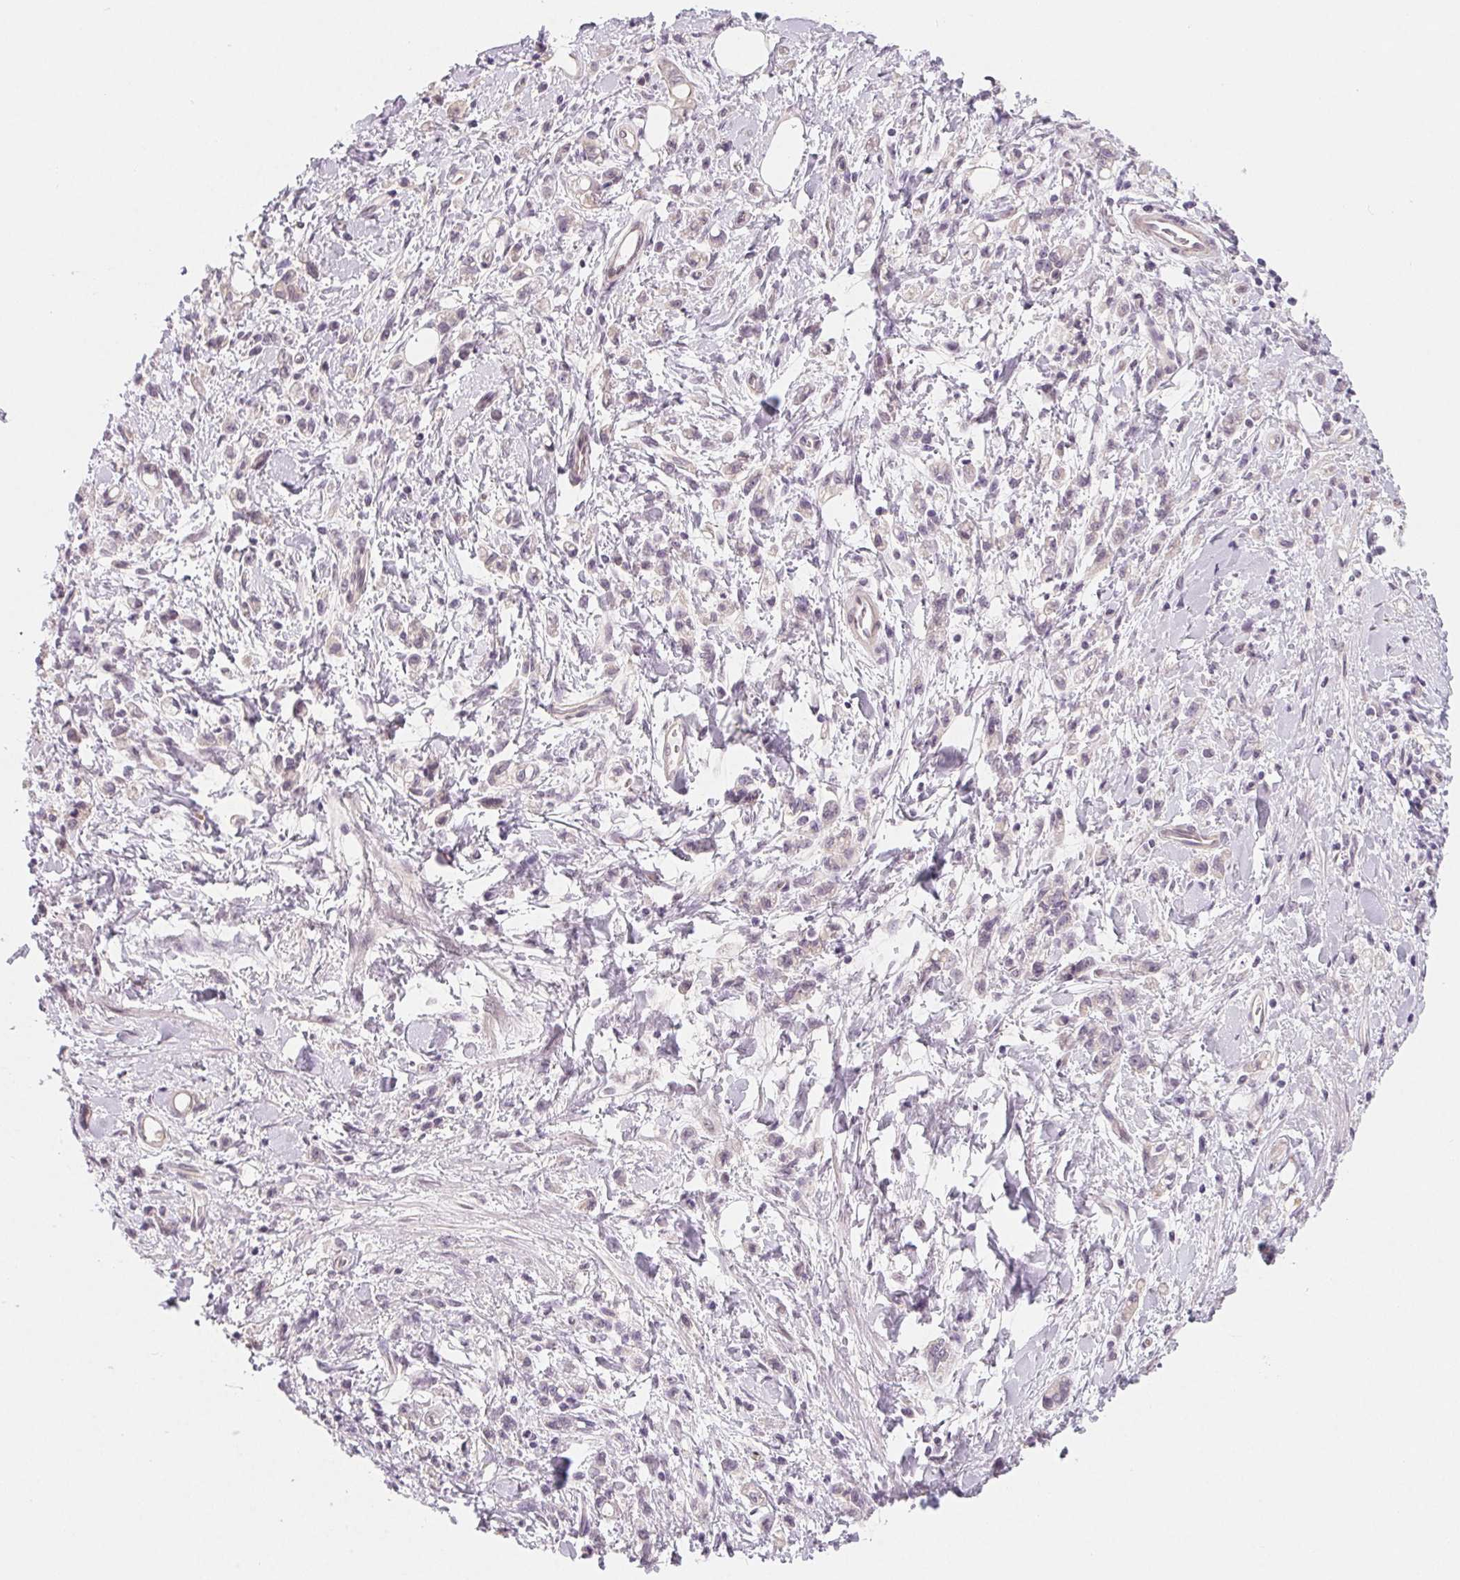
{"staining": {"intensity": "negative", "quantity": "none", "location": "none"}, "tissue": "stomach cancer", "cell_type": "Tumor cells", "image_type": "cancer", "snomed": [{"axis": "morphology", "description": "Adenocarcinoma, NOS"}, {"axis": "topography", "description": "Stomach"}], "caption": "An image of adenocarcinoma (stomach) stained for a protein displays no brown staining in tumor cells. Nuclei are stained in blue.", "gene": "CFC1", "patient": {"sex": "male", "age": 77}}